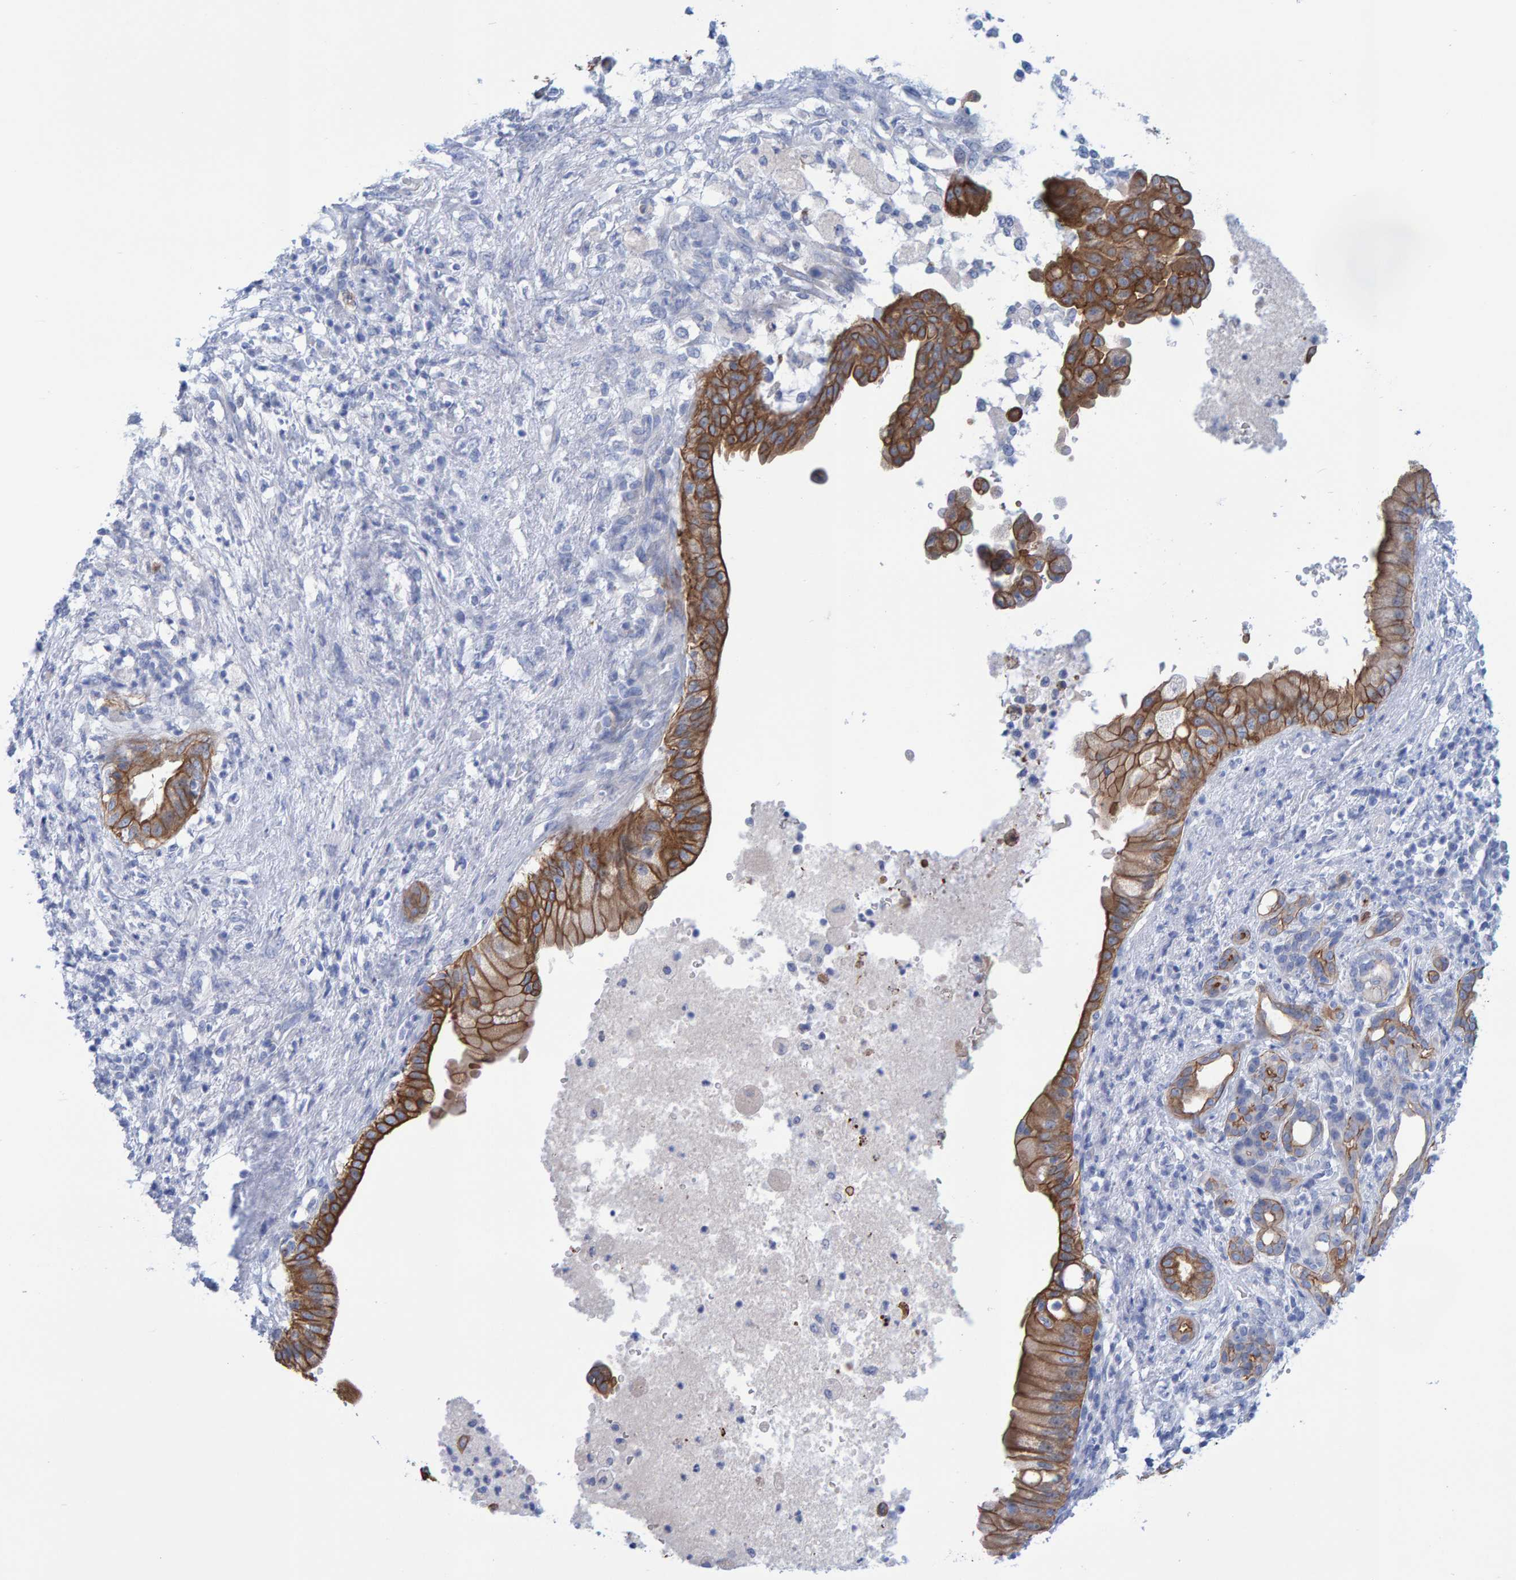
{"staining": {"intensity": "moderate", "quantity": ">75%", "location": "cytoplasmic/membranous"}, "tissue": "pancreatic cancer", "cell_type": "Tumor cells", "image_type": "cancer", "snomed": [{"axis": "morphology", "description": "Adenocarcinoma, NOS"}, {"axis": "topography", "description": "Pancreas"}], "caption": "Tumor cells display medium levels of moderate cytoplasmic/membranous positivity in approximately >75% of cells in human pancreatic cancer (adenocarcinoma). Immunohistochemistry (ihc) stains the protein in brown and the nuclei are stained blue.", "gene": "JAKMIP3", "patient": {"sex": "female", "age": 78}}